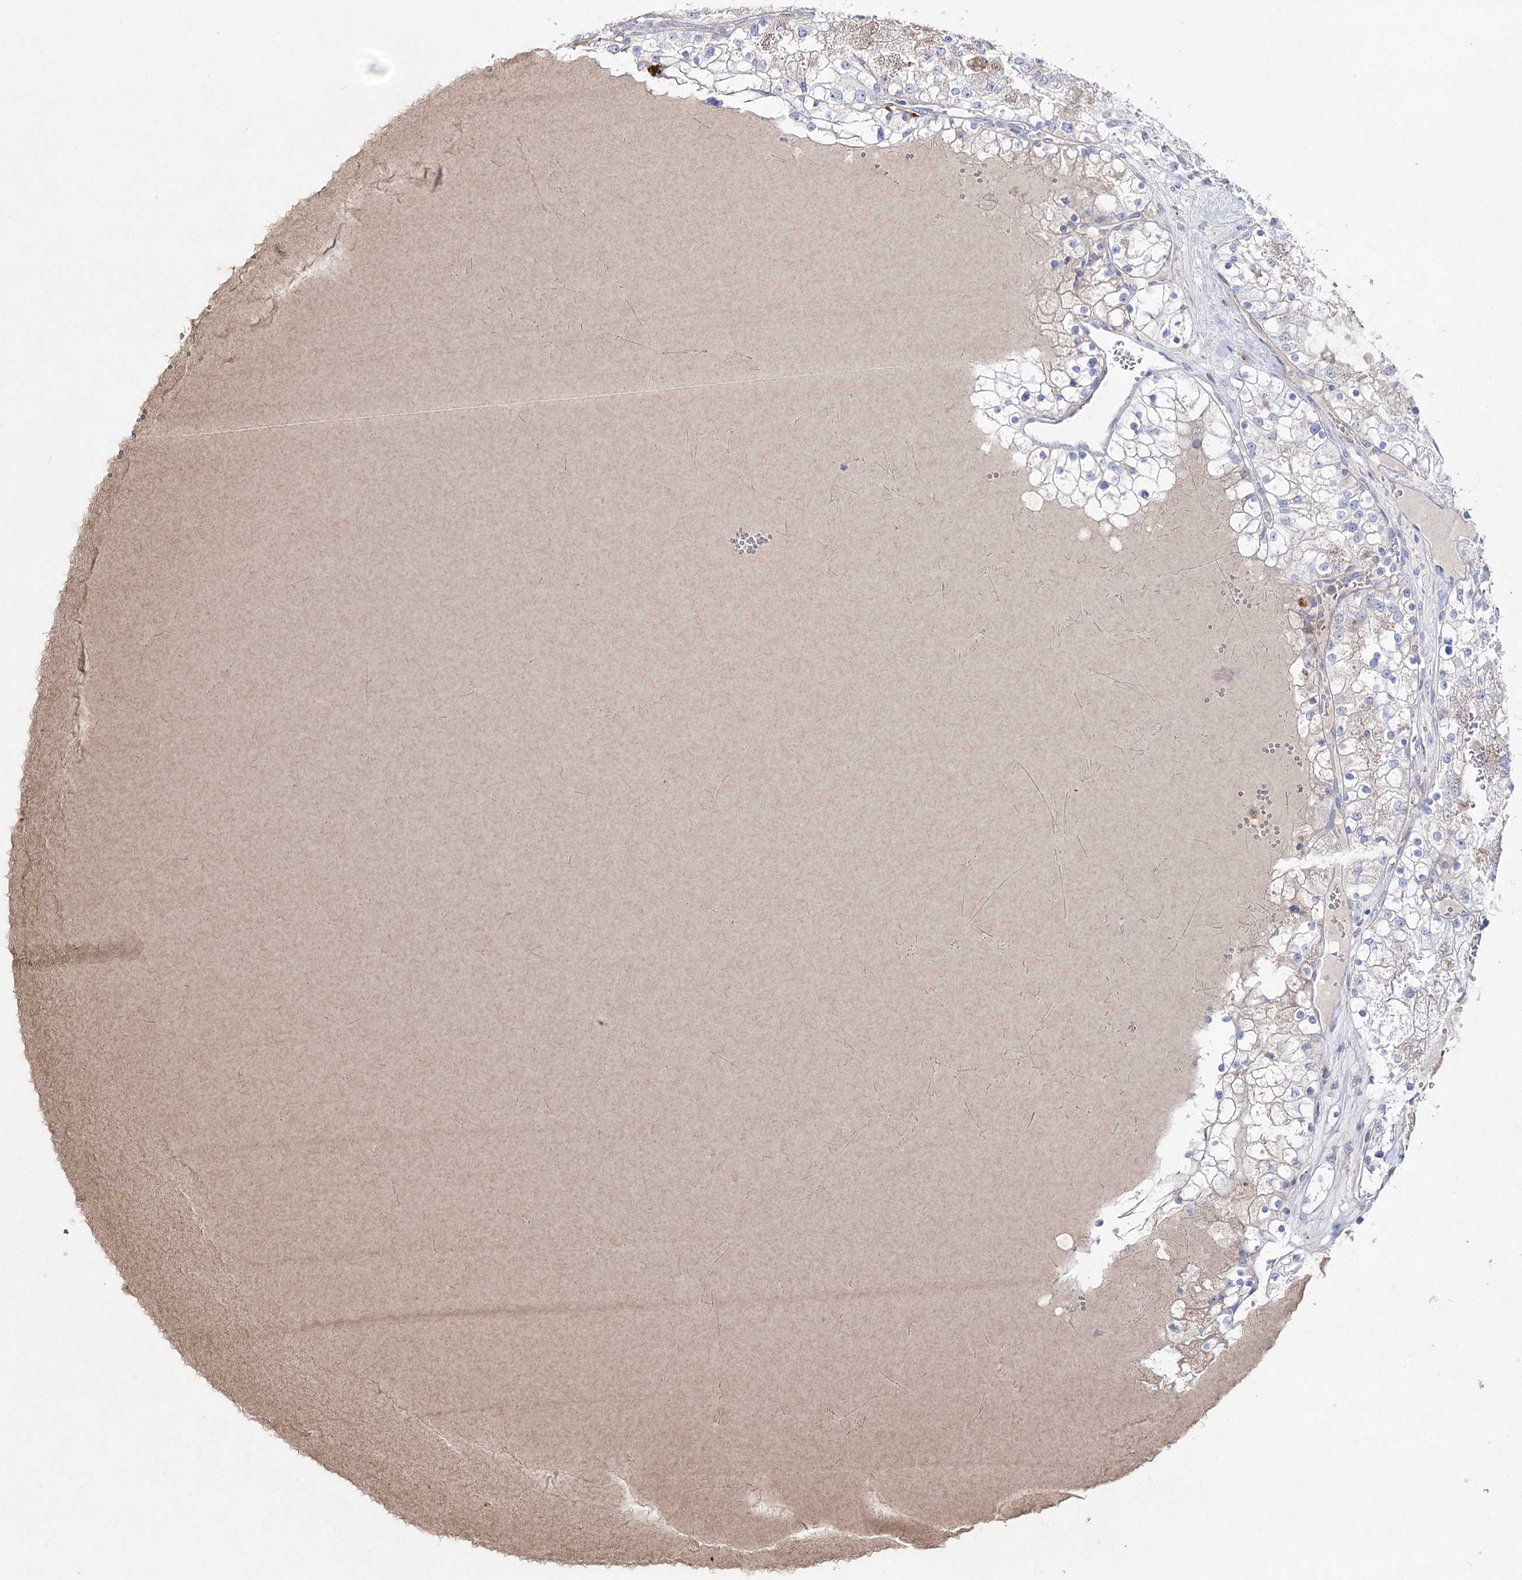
{"staining": {"intensity": "negative", "quantity": "none", "location": "none"}, "tissue": "renal cancer", "cell_type": "Tumor cells", "image_type": "cancer", "snomed": [{"axis": "morphology", "description": "Normal tissue, NOS"}, {"axis": "morphology", "description": "Adenocarcinoma, NOS"}, {"axis": "topography", "description": "Kidney"}], "caption": "Photomicrograph shows no protein expression in tumor cells of adenocarcinoma (renal) tissue.", "gene": "NAGLU", "patient": {"sex": "male", "age": 68}}